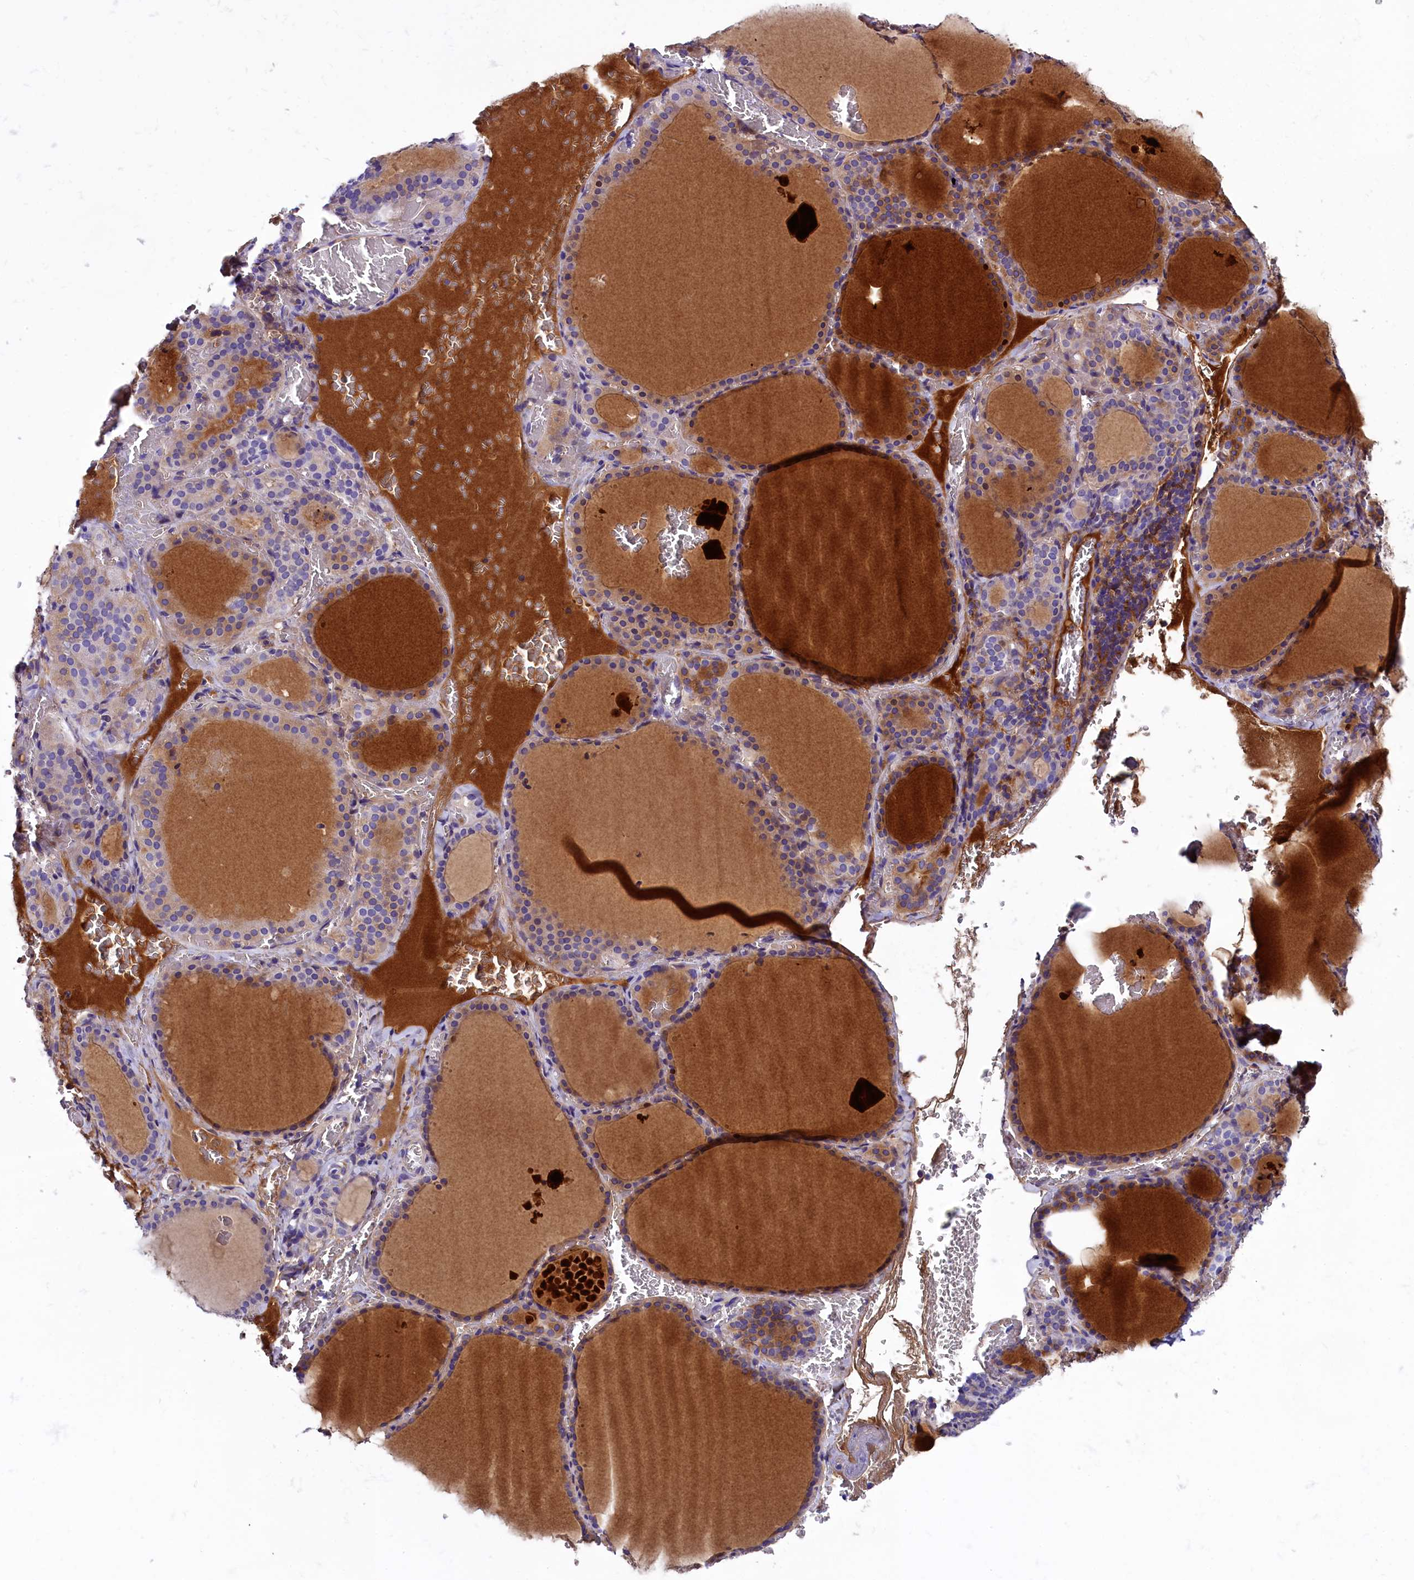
{"staining": {"intensity": "moderate", "quantity": "25%-75%", "location": "cytoplasmic/membranous"}, "tissue": "thyroid gland", "cell_type": "Glandular cells", "image_type": "normal", "snomed": [{"axis": "morphology", "description": "Normal tissue, NOS"}, {"axis": "topography", "description": "Thyroid gland"}], "caption": "Protein staining of unremarkable thyroid gland demonstrates moderate cytoplasmic/membranous staining in approximately 25%-75% of glandular cells.", "gene": "SOD3", "patient": {"sex": "female", "age": 39}}